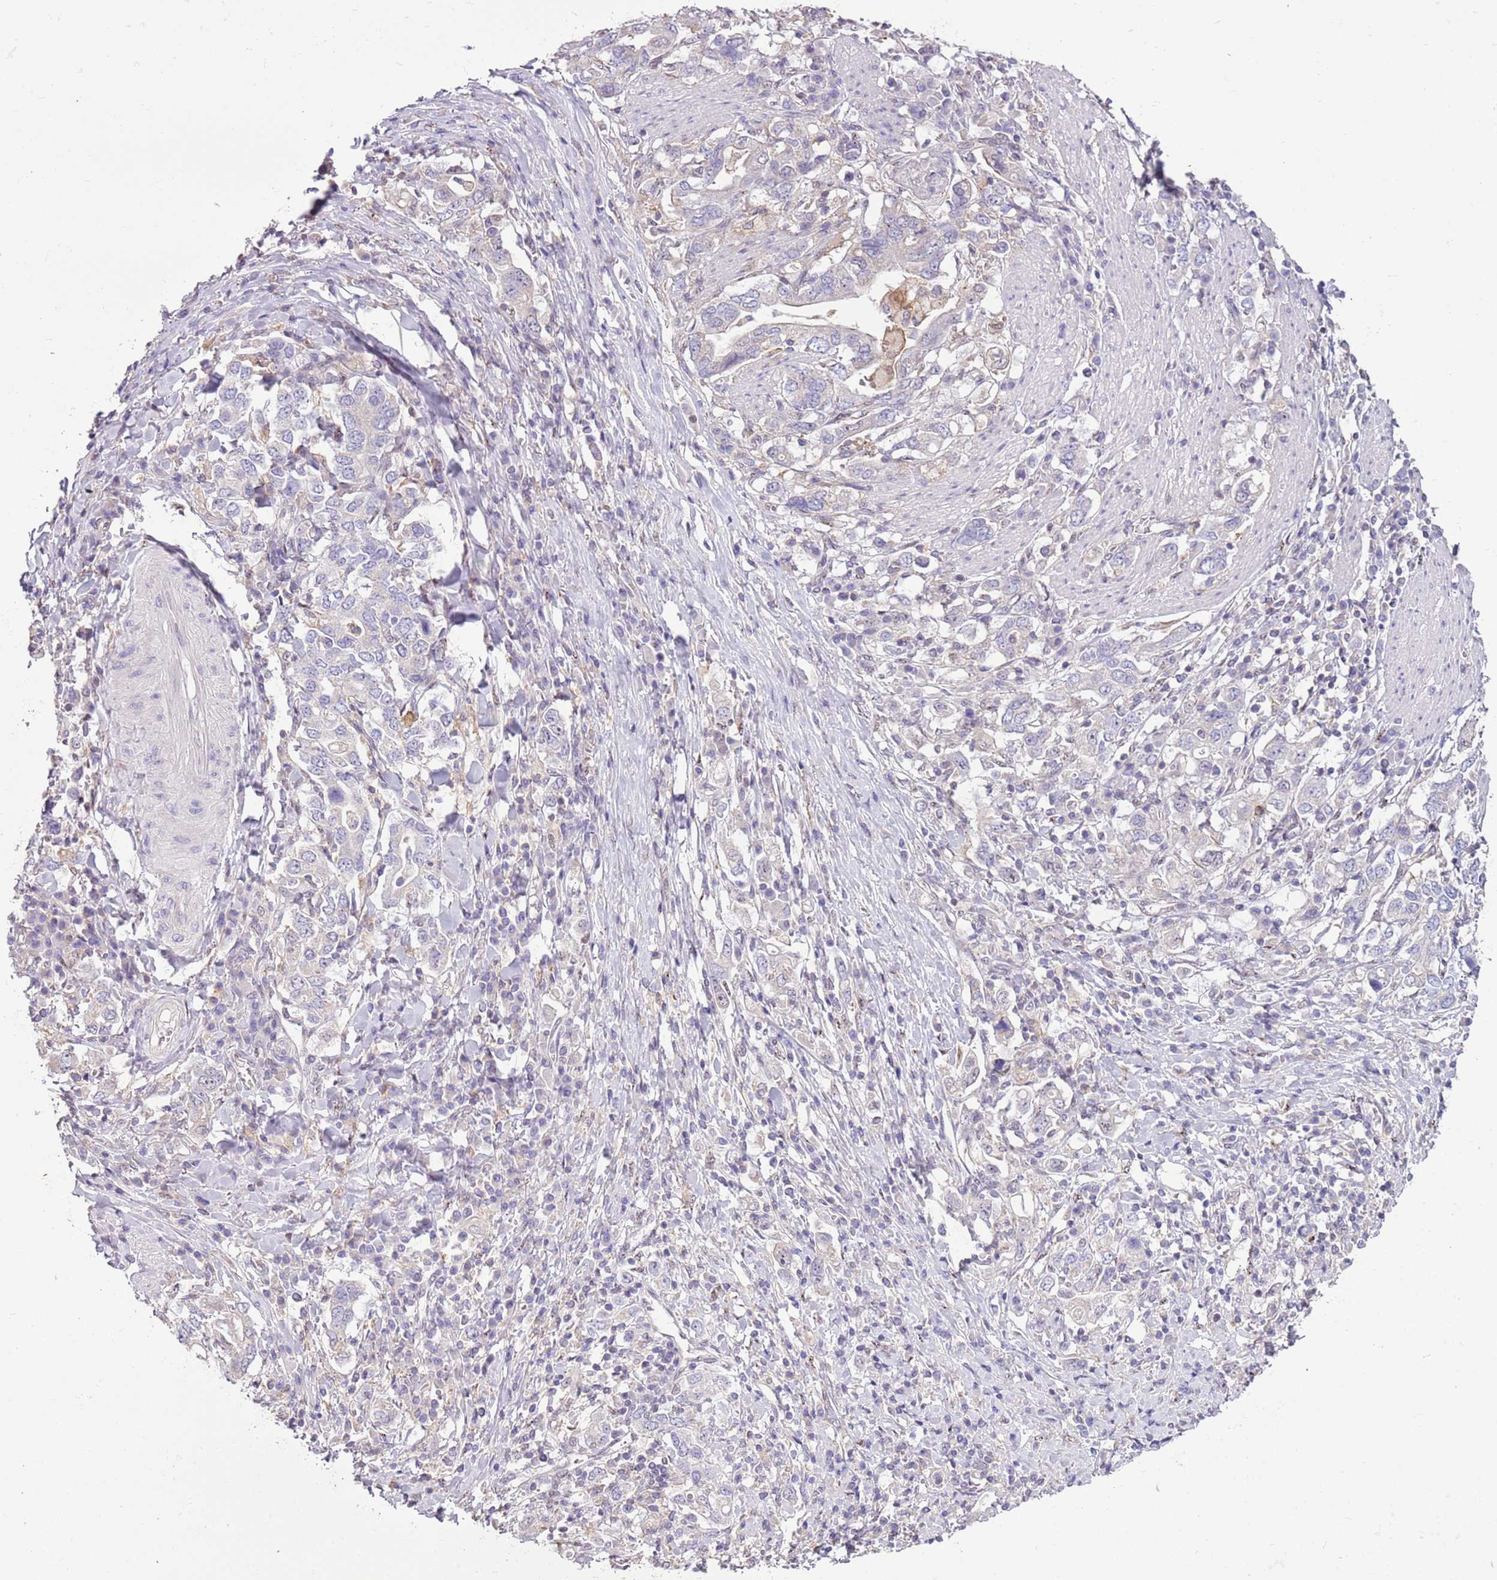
{"staining": {"intensity": "negative", "quantity": "none", "location": "none"}, "tissue": "stomach cancer", "cell_type": "Tumor cells", "image_type": "cancer", "snomed": [{"axis": "morphology", "description": "Adenocarcinoma, NOS"}, {"axis": "topography", "description": "Stomach, upper"}, {"axis": "topography", "description": "Stomach"}], "caption": "High power microscopy histopathology image of an IHC micrograph of stomach cancer (adenocarcinoma), revealing no significant staining in tumor cells.", "gene": "CAPN9", "patient": {"sex": "male", "age": 62}}